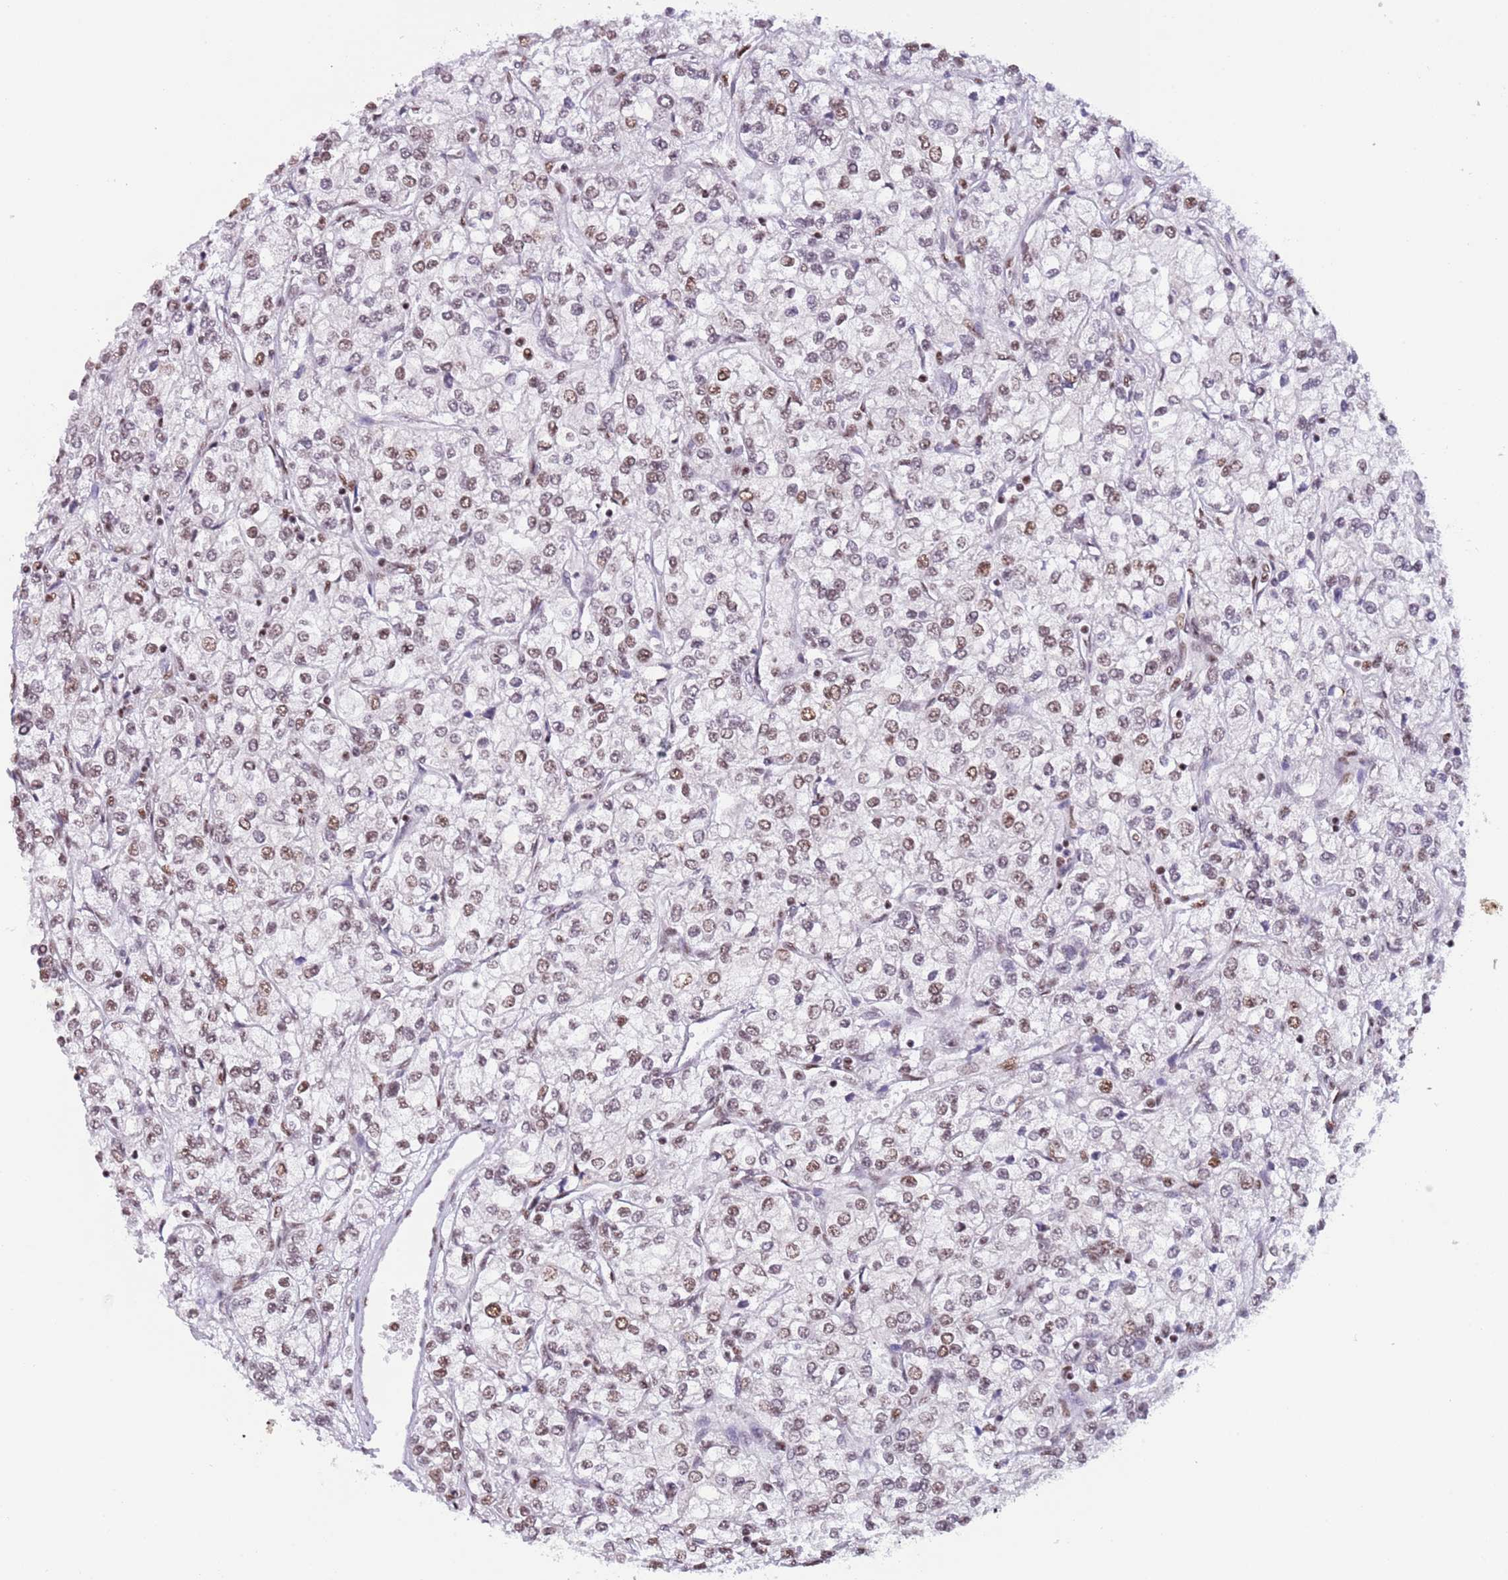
{"staining": {"intensity": "weak", "quantity": "25%-75%", "location": "nuclear"}, "tissue": "renal cancer", "cell_type": "Tumor cells", "image_type": "cancer", "snomed": [{"axis": "morphology", "description": "Adenocarcinoma, NOS"}, {"axis": "topography", "description": "Kidney"}], "caption": "Approximately 25%-75% of tumor cells in renal cancer exhibit weak nuclear protein expression as visualized by brown immunohistochemical staining.", "gene": "SF3A2", "patient": {"sex": "male", "age": 80}}